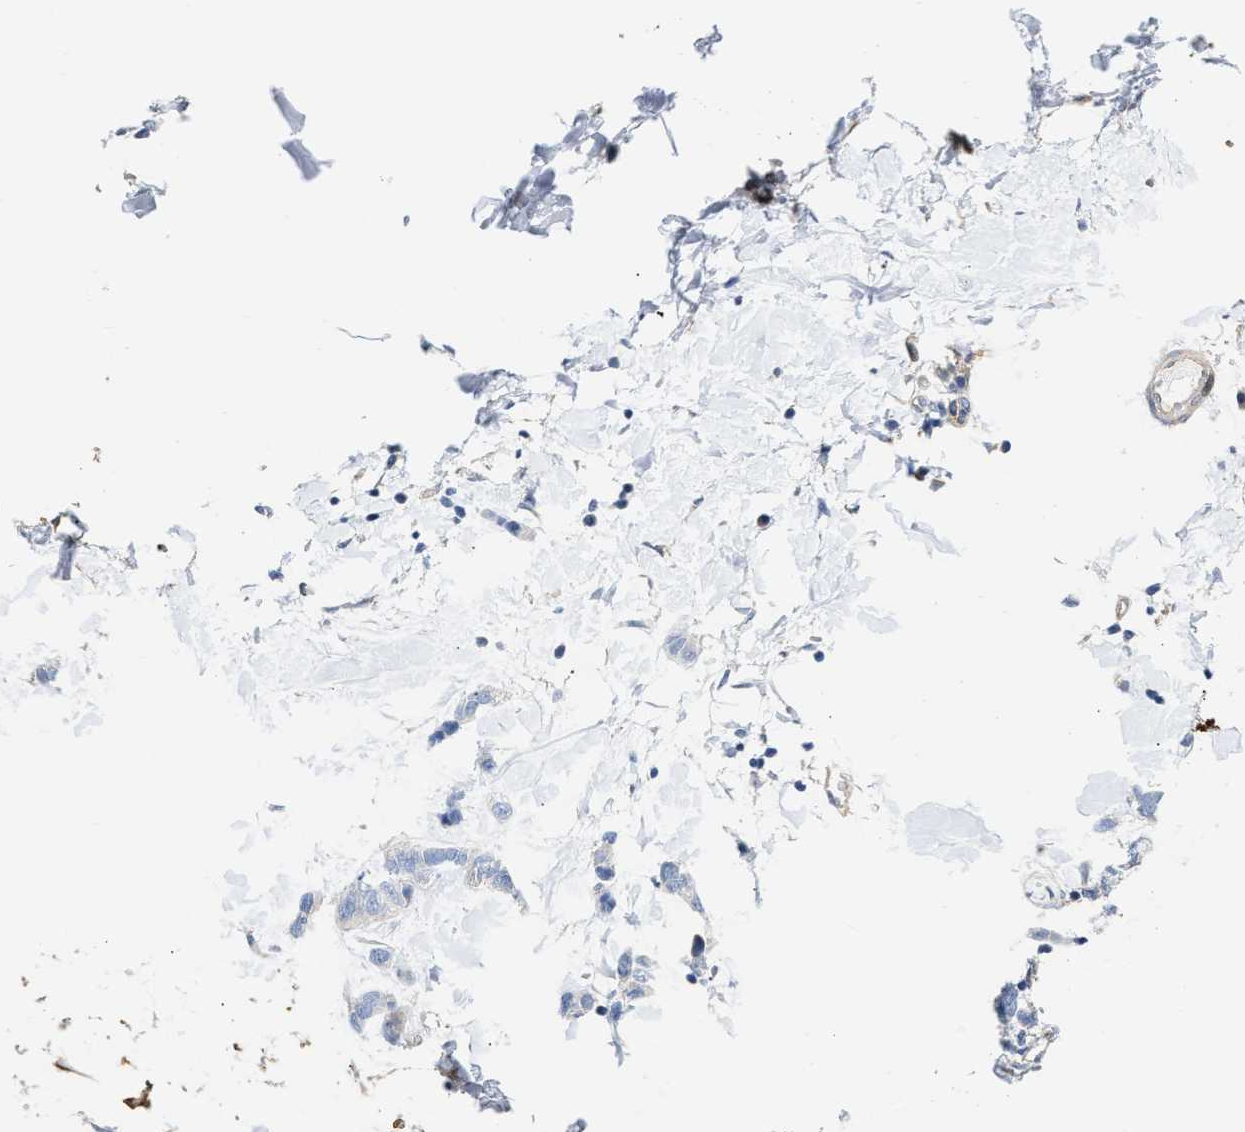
{"staining": {"intensity": "negative", "quantity": "none", "location": "none"}, "tissue": "breast cancer", "cell_type": "Tumor cells", "image_type": "cancer", "snomed": [{"axis": "morphology", "description": "Normal tissue, NOS"}, {"axis": "morphology", "description": "Duct carcinoma"}, {"axis": "topography", "description": "Breast"}], "caption": "Immunohistochemistry photomicrograph of human infiltrating ductal carcinoma (breast) stained for a protein (brown), which demonstrates no staining in tumor cells. (DAB (3,3'-diaminobenzidine) immunohistochemistry with hematoxylin counter stain).", "gene": "FHL1", "patient": {"sex": "female", "age": 50}}